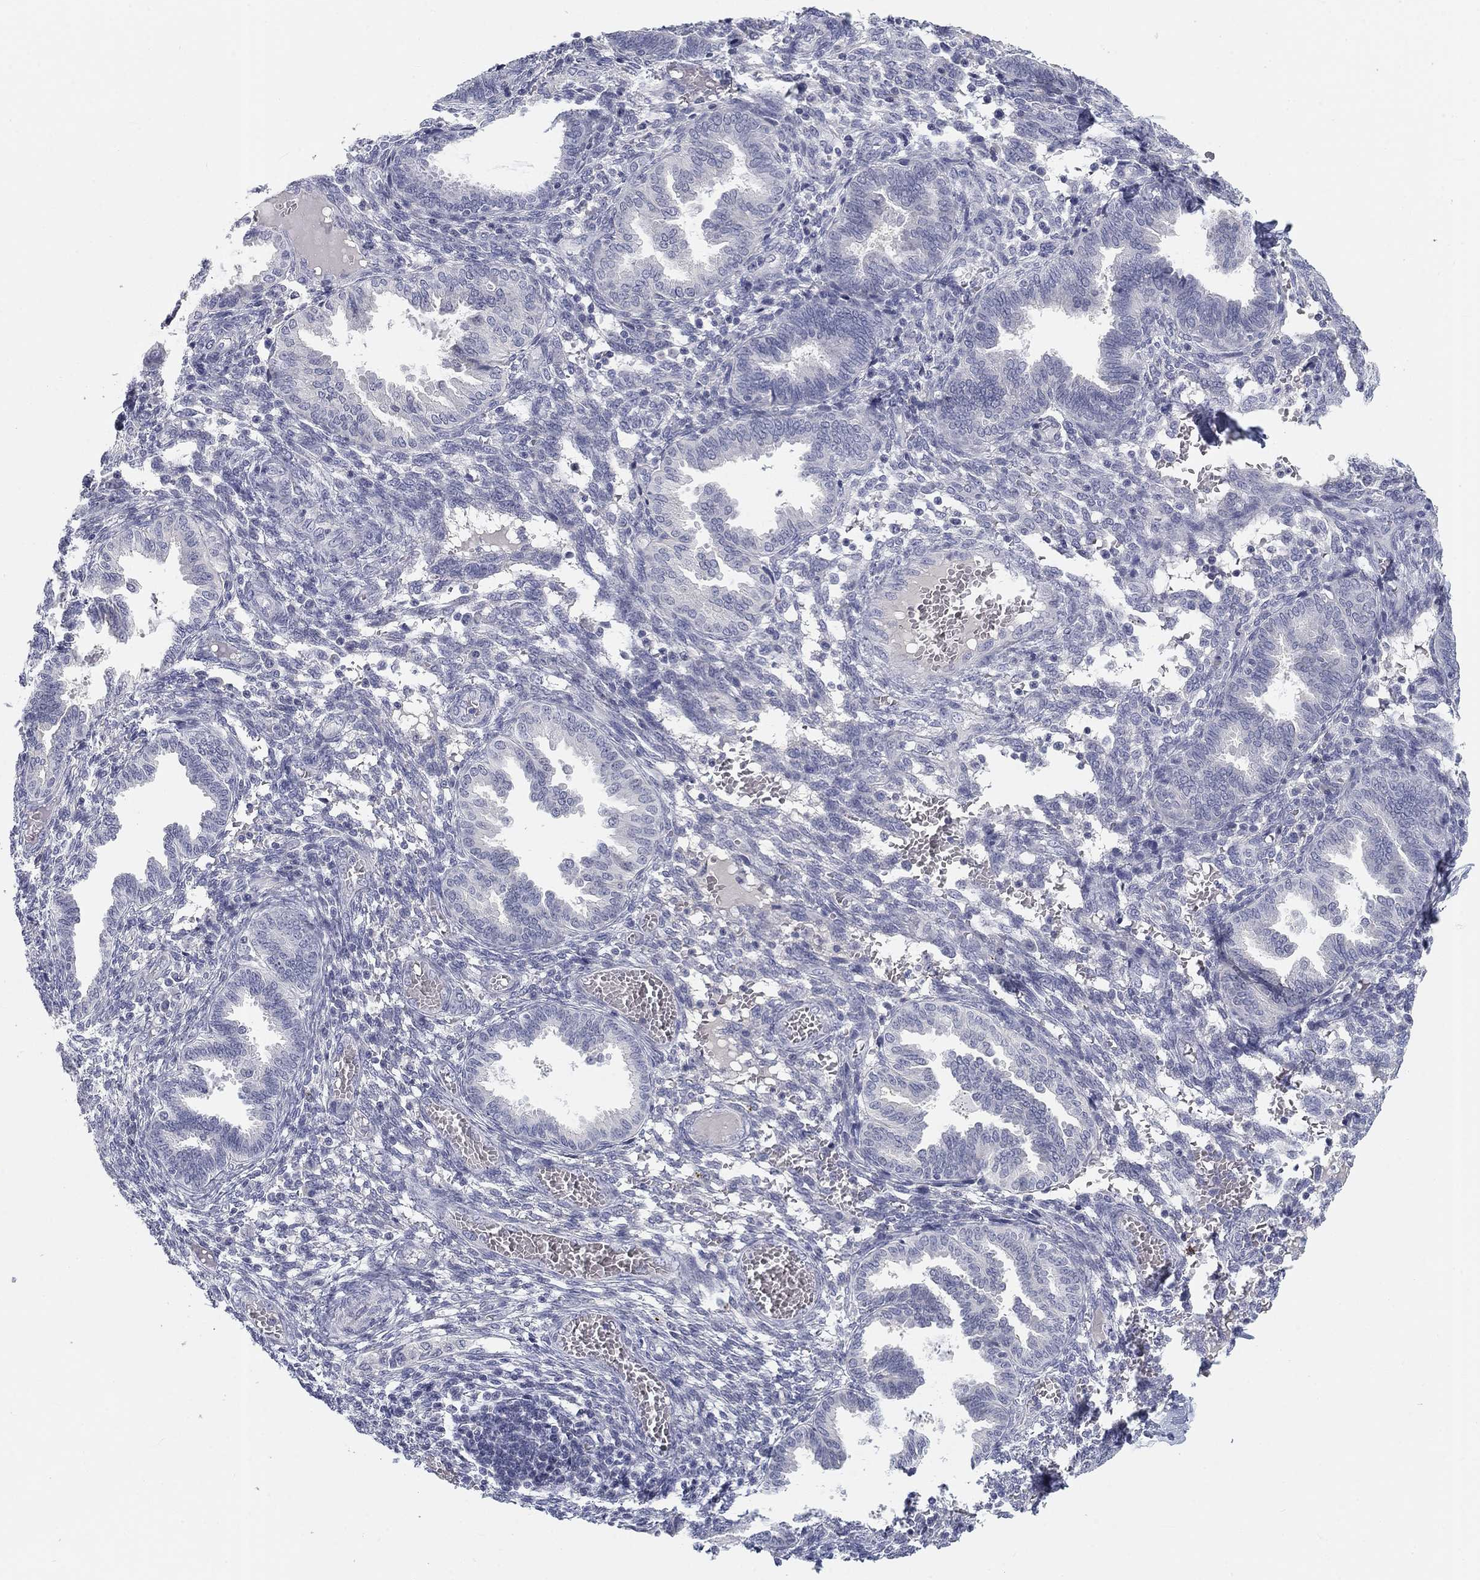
{"staining": {"intensity": "negative", "quantity": "none", "location": "none"}, "tissue": "endometrium", "cell_type": "Cells in endometrial stroma", "image_type": "normal", "snomed": [{"axis": "morphology", "description": "Normal tissue, NOS"}, {"axis": "topography", "description": "Endometrium"}], "caption": "The photomicrograph demonstrates no significant expression in cells in endometrial stroma of endometrium.", "gene": "CALB1", "patient": {"sex": "female", "age": 42}}